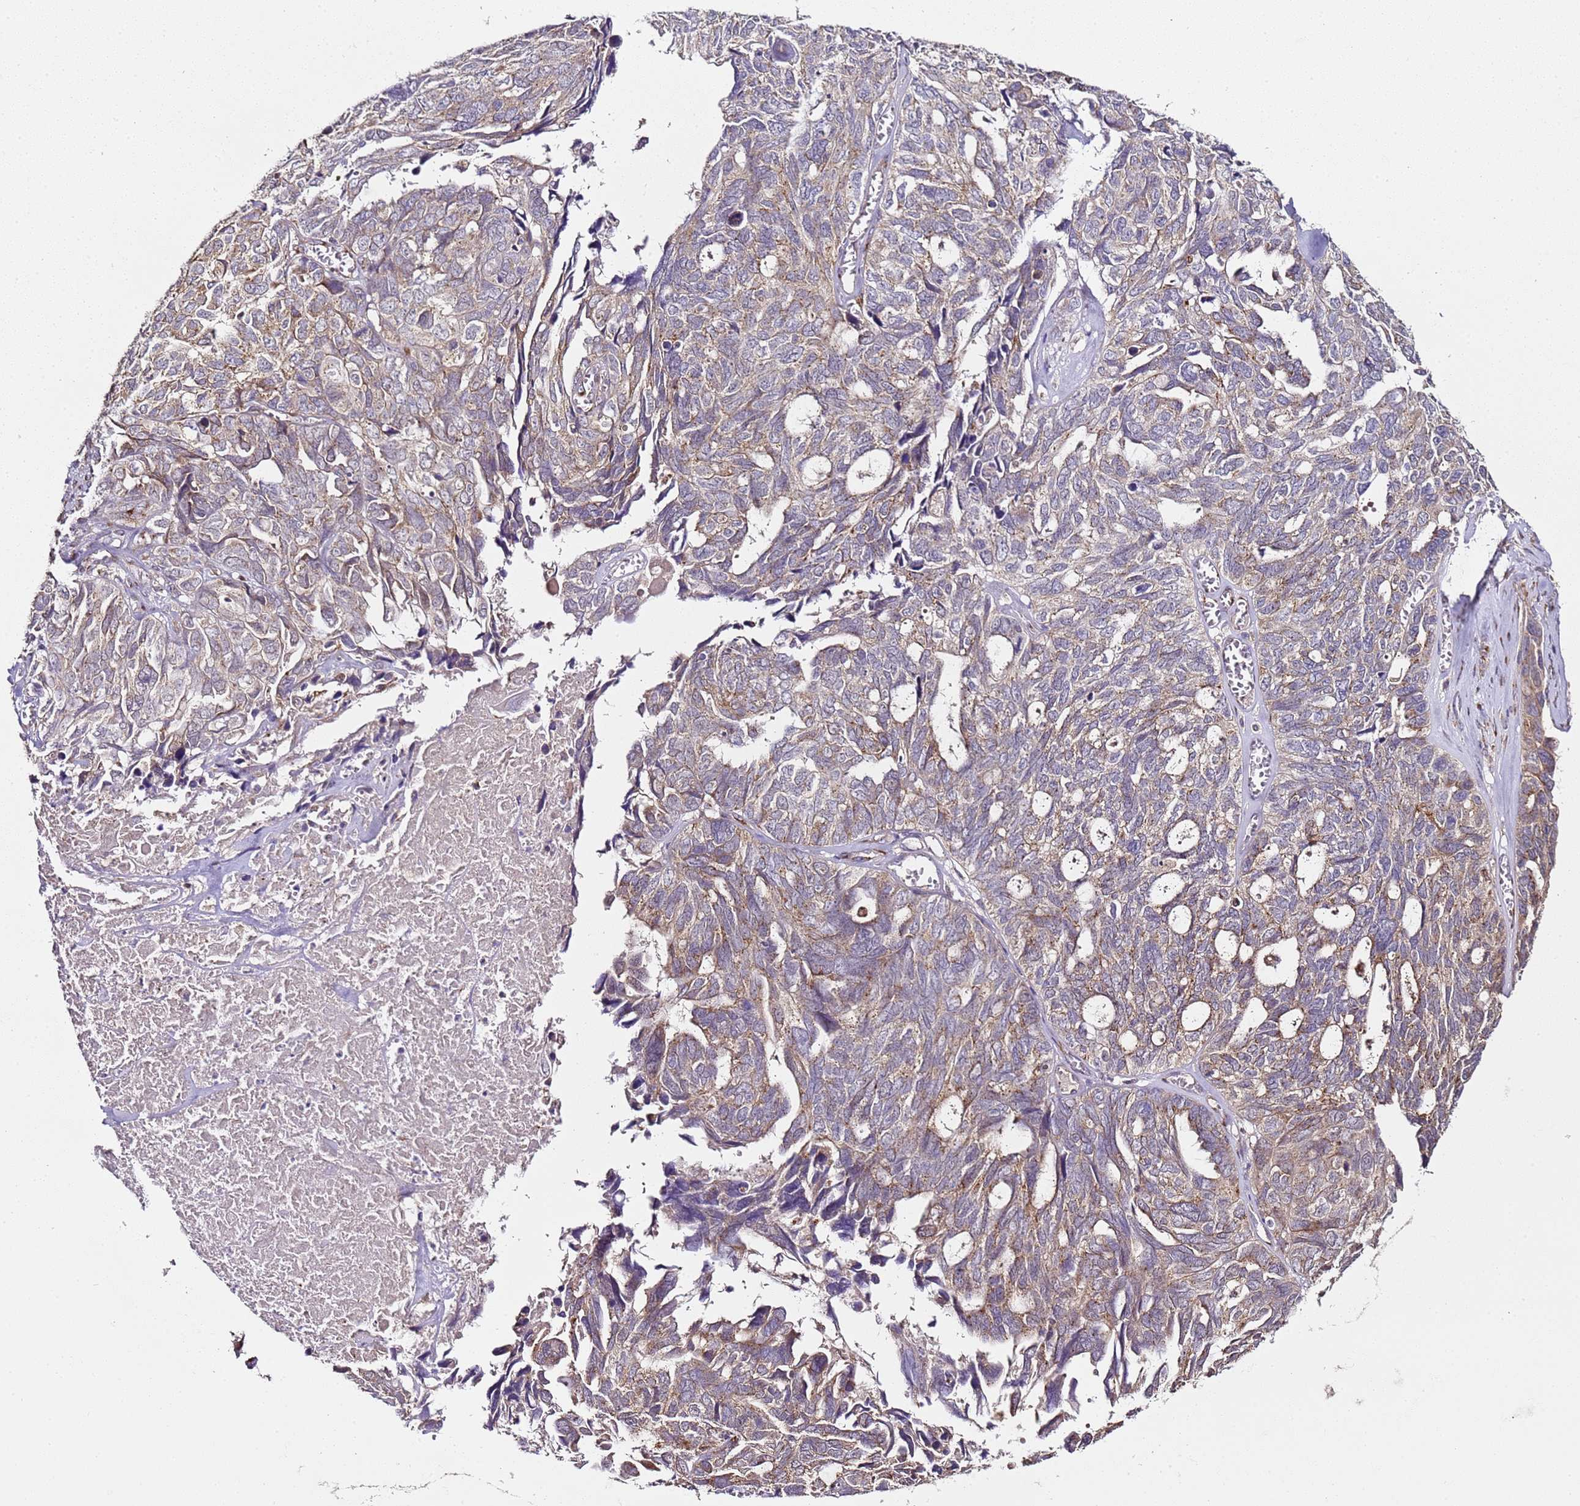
{"staining": {"intensity": "moderate", "quantity": "<25%", "location": "cytoplasmic/membranous"}, "tissue": "ovarian cancer", "cell_type": "Tumor cells", "image_type": "cancer", "snomed": [{"axis": "morphology", "description": "Cystadenocarcinoma, serous, NOS"}, {"axis": "topography", "description": "Ovary"}], "caption": "Moderate cytoplasmic/membranous staining for a protein is seen in about <25% of tumor cells of ovarian serous cystadenocarcinoma using immunohistochemistry (IHC).", "gene": "MRPL49", "patient": {"sex": "female", "age": 79}}